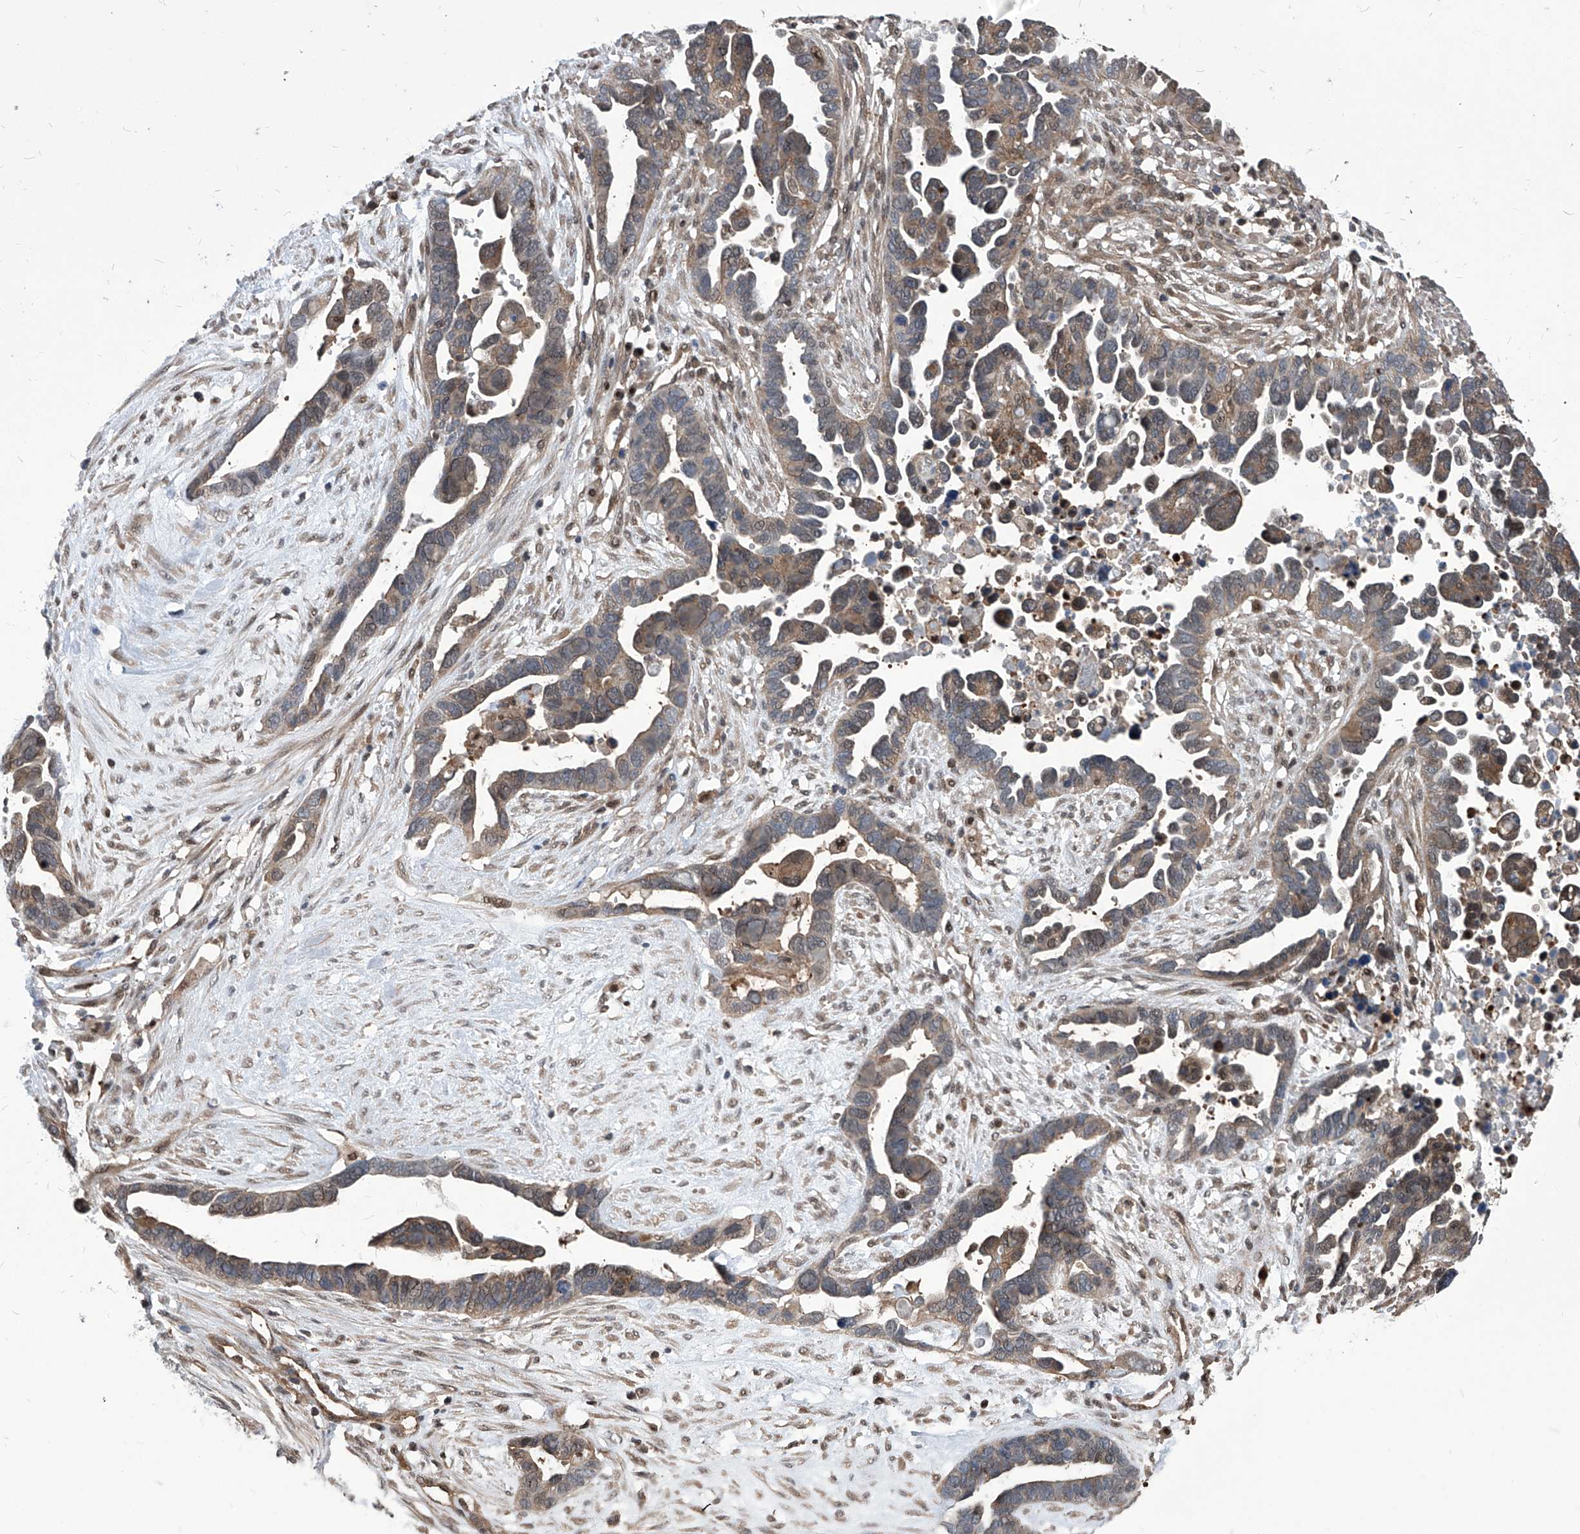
{"staining": {"intensity": "weak", "quantity": "25%-75%", "location": "cytoplasmic/membranous"}, "tissue": "ovarian cancer", "cell_type": "Tumor cells", "image_type": "cancer", "snomed": [{"axis": "morphology", "description": "Cystadenocarcinoma, serous, NOS"}, {"axis": "topography", "description": "Ovary"}], "caption": "Immunohistochemistry (DAB (3,3'-diaminobenzidine)) staining of human serous cystadenocarcinoma (ovarian) exhibits weak cytoplasmic/membranous protein expression in about 25%-75% of tumor cells.", "gene": "PSMB1", "patient": {"sex": "female", "age": 54}}